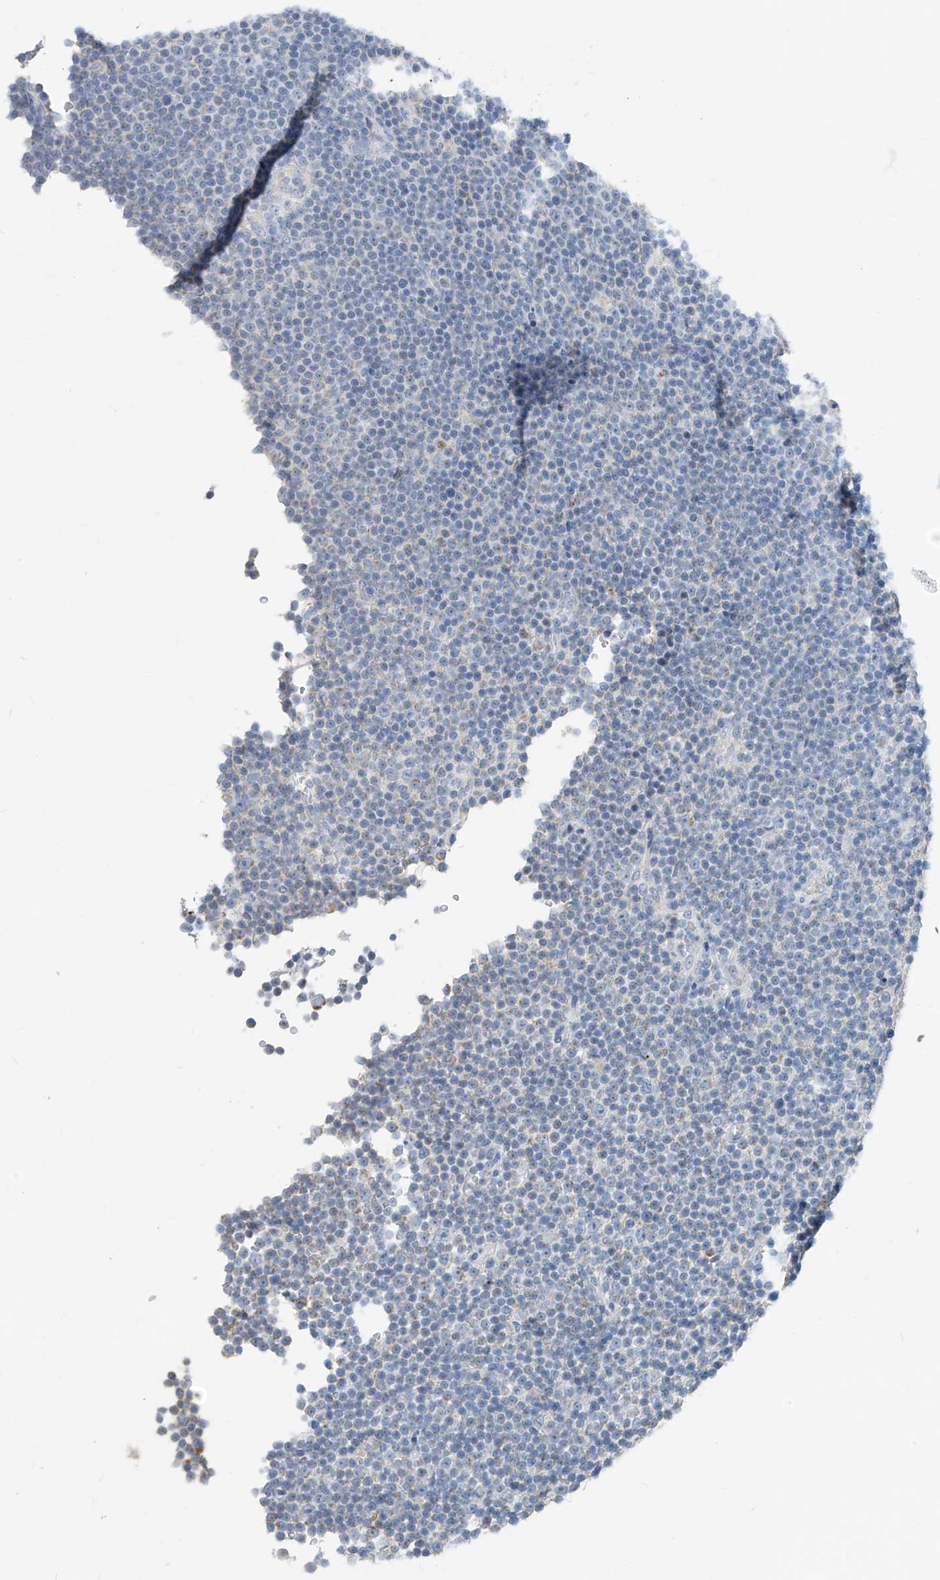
{"staining": {"intensity": "negative", "quantity": "none", "location": "none"}, "tissue": "lymphoma", "cell_type": "Tumor cells", "image_type": "cancer", "snomed": [{"axis": "morphology", "description": "Malignant lymphoma, non-Hodgkin's type, Low grade"}, {"axis": "topography", "description": "Lymph node"}], "caption": "Malignant lymphoma, non-Hodgkin's type (low-grade) was stained to show a protein in brown. There is no significant positivity in tumor cells. (DAB IHC, high magnification).", "gene": "ZNF404", "patient": {"sex": "female", "age": 67}}